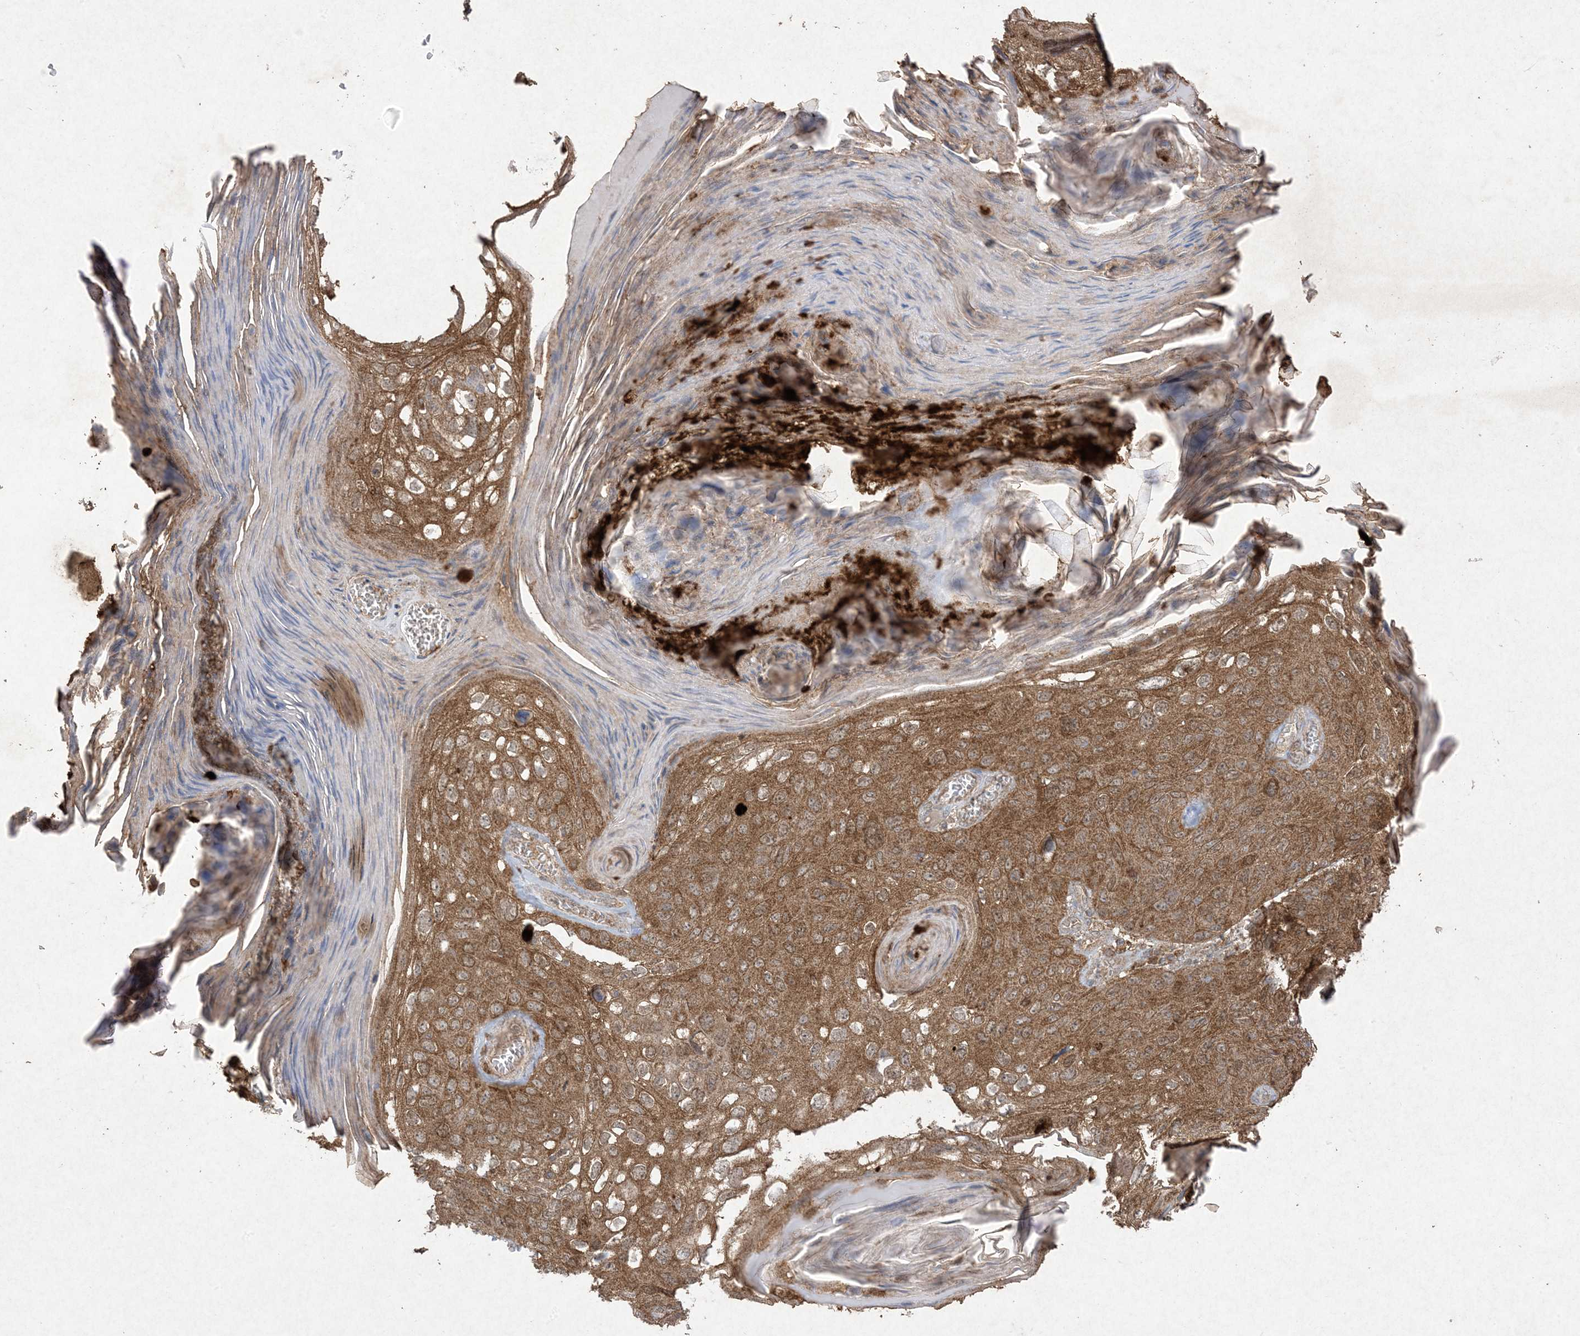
{"staining": {"intensity": "moderate", "quantity": ">75%", "location": "cytoplasmic/membranous"}, "tissue": "skin cancer", "cell_type": "Tumor cells", "image_type": "cancer", "snomed": [{"axis": "morphology", "description": "Squamous cell carcinoma, NOS"}, {"axis": "topography", "description": "Skin"}], "caption": "This histopathology image demonstrates immunohistochemistry (IHC) staining of skin cancer, with medium moderate cytoplasmic/membranous expression in about >75% of tumor cells.", "gene": "UBE2C", "patient": {"sex": "female", "age": 90}}